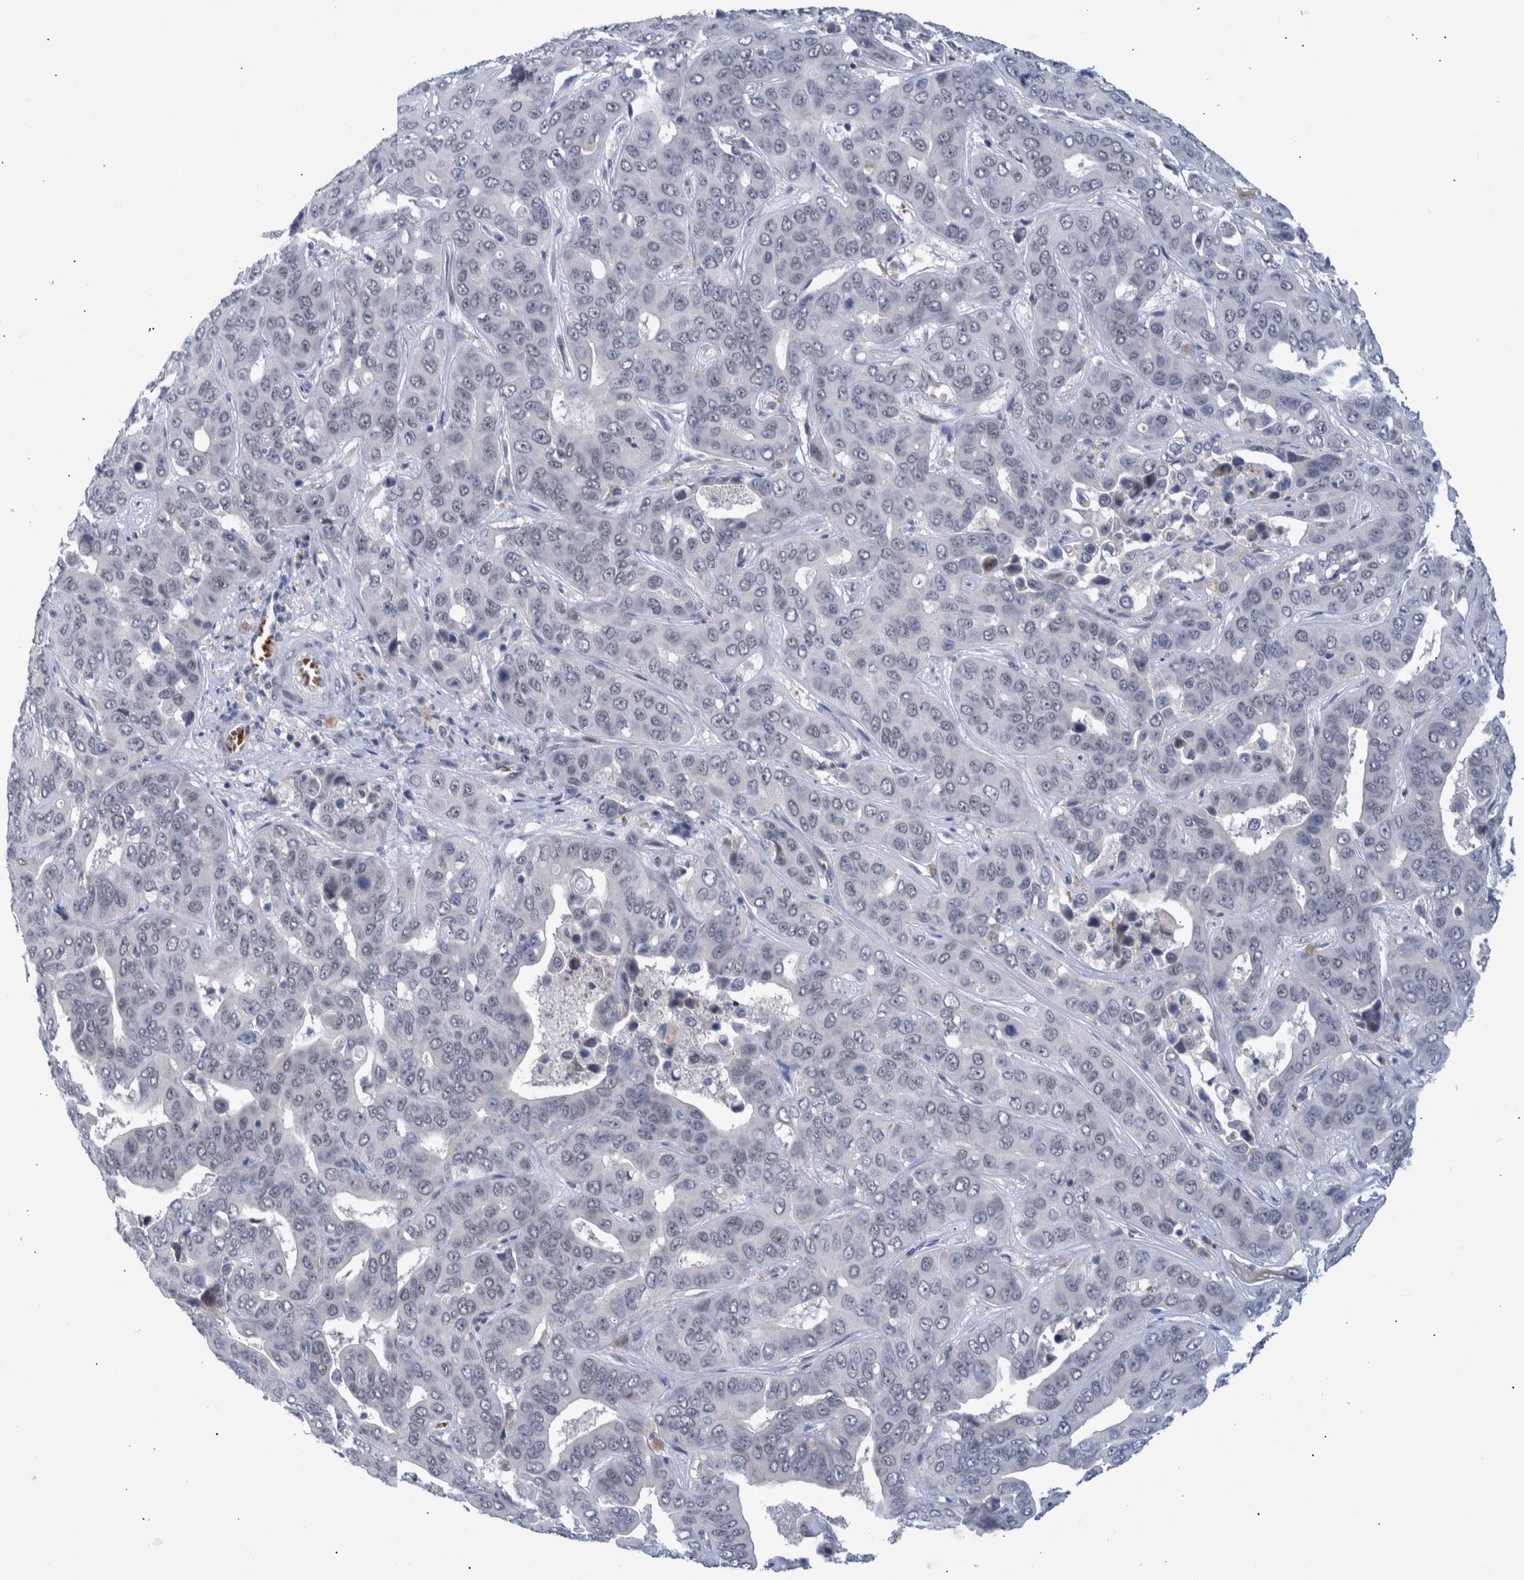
{"staining": {"intensity": "negative", "quantity": "none", "location": "none"}, "tissue": "liver cancer", "cell_type": "Tumor cells", "image_type": "cancer", "snomed": [{"axis": "morphology", "description": "Cholangiocarcinoma"}, {"axis": "topography", "description": "Liver"}], "caption": "Tumor cells show no significant expression in liver cancer.", "gene": "ESRP1", "patient": {"sex": "female", "age": 52}}